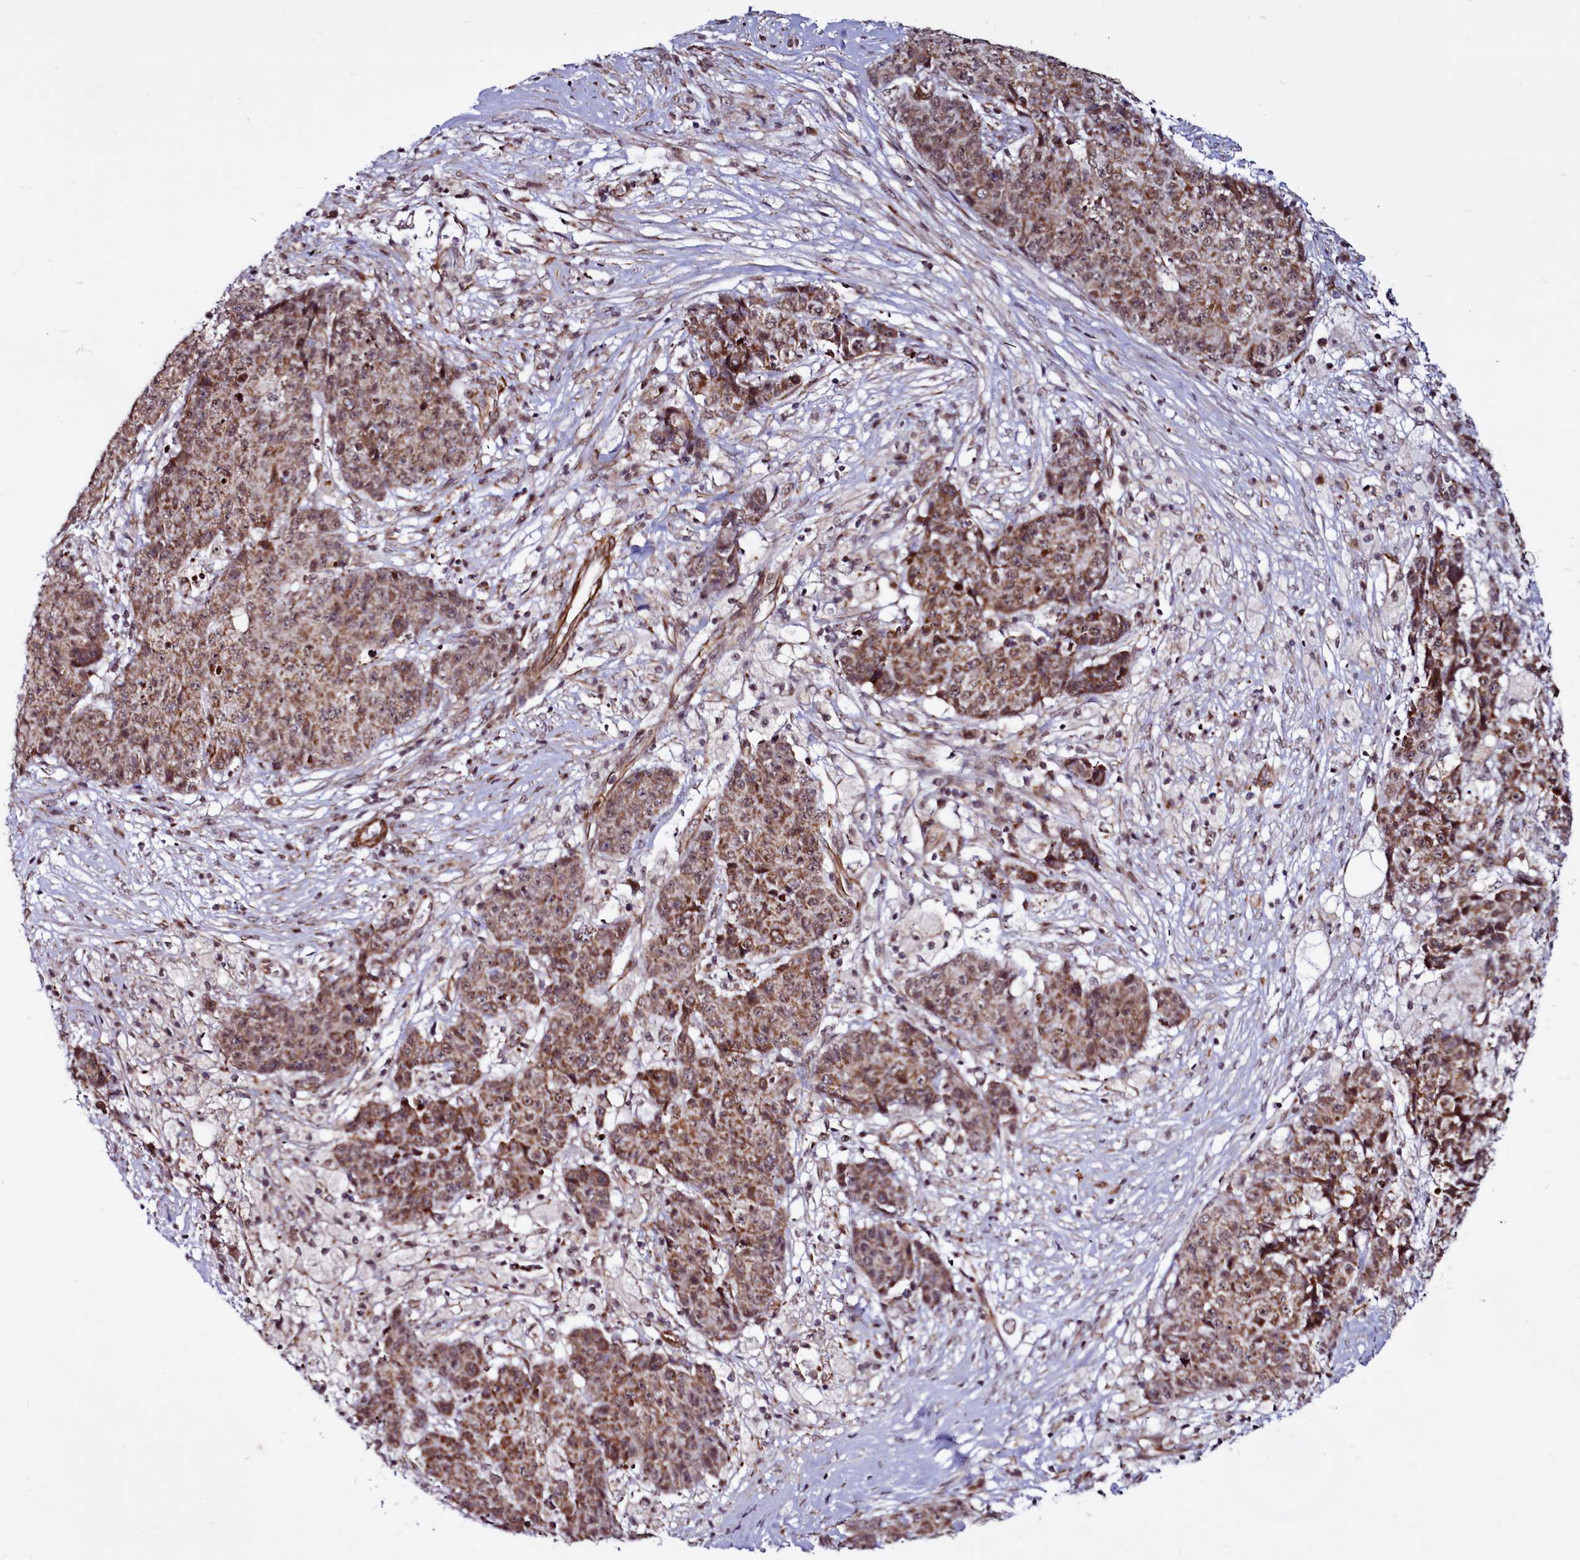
{"staining": {"intensity": "moderate", "quantity": ">75%", "location": "cytoplasmic/membranous,nuclear"}, "tissue": "ovarian cancer", "cell_type": "Tumor cells", "image_type": "cancer", "snomed": [{"axis": "morphology", "description": "Carcinoma, endometroid"}, {"axis": "topography", "description": "Ovary"}], "caption": "This is an image of IHC staining of ovarian cancer (endometroid carcinoma), which shows moderate staining in the cytoplasmic/membranous and nuclear of tumor cells.", "gene": "CLK3", "patient": {"sex": "female", "age": 42}}